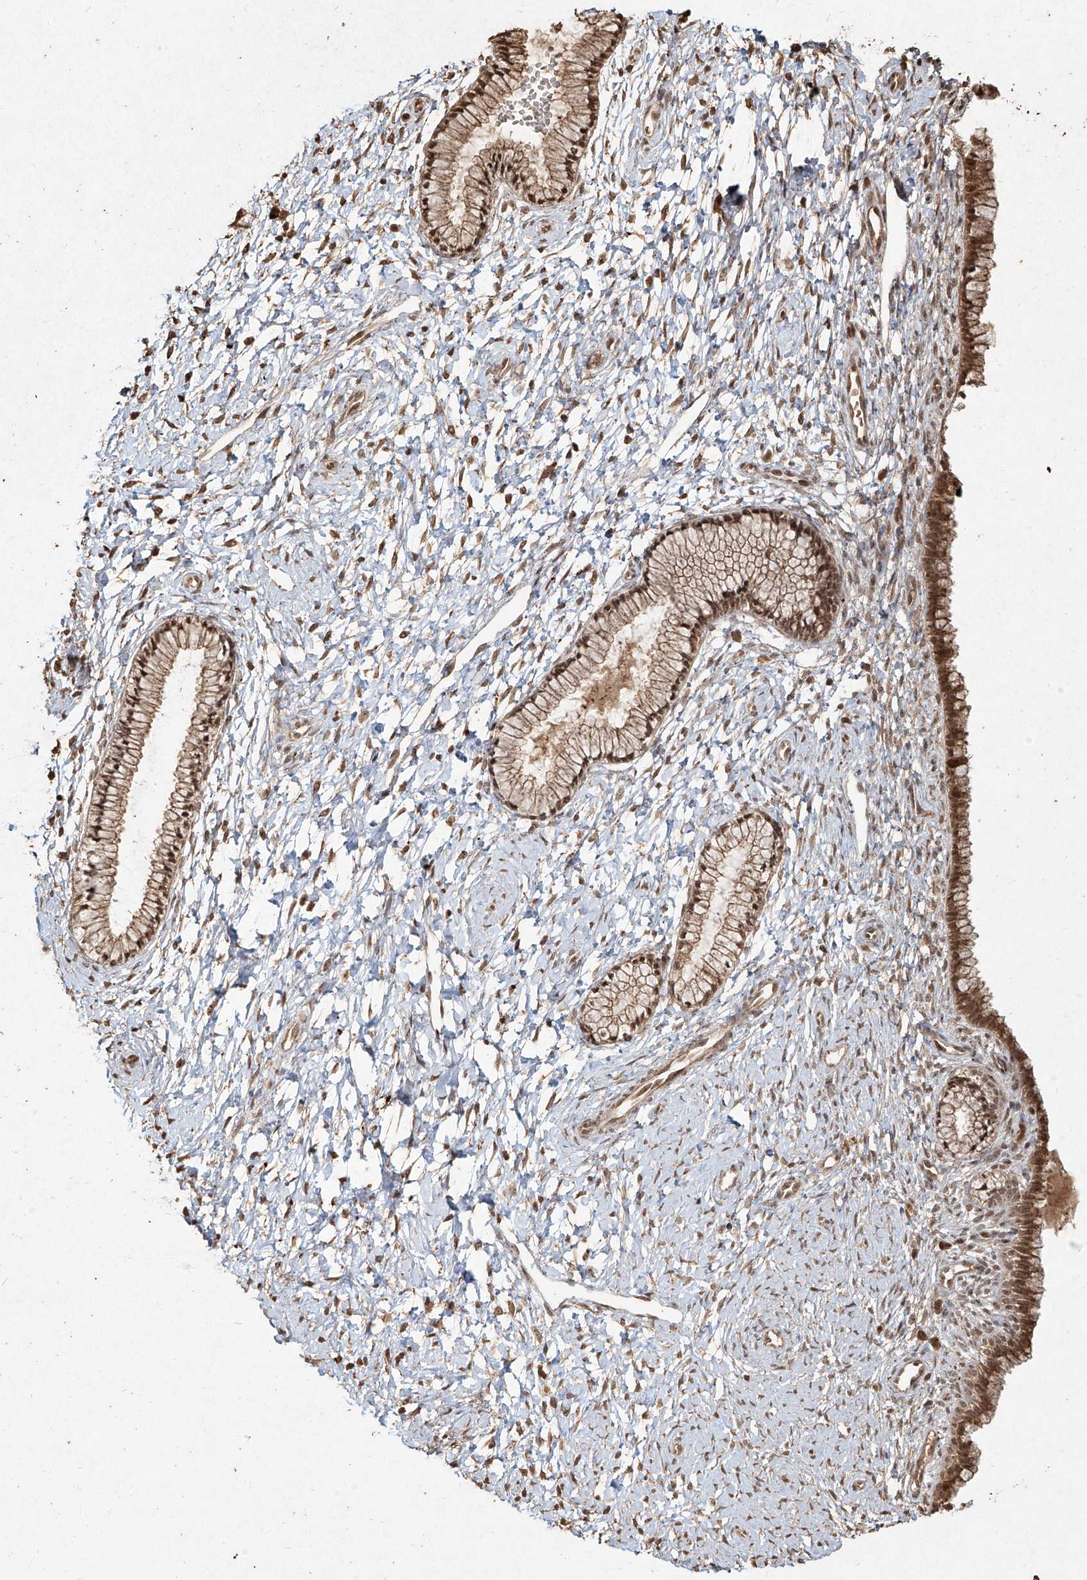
{"staining": {"intensity": "moderate", "quantity": ">75%", "location": "cytoplasmic/membranous,nuclear"}, "tissue": "cervix", "cell_type": "Glandular cells", "image_type": "normal", "snomed": [{"axis": "morphology", "description": "Normal tissue, NOS"}, {"axis": "topography", "description": "Cervix"}], "caption": "Approximately >75% of glandular cells in normal cervix display moderate cytoplasmic/membranous,nuclear protein positivity as visualized by brown immunohistochemical staining.", "gene": "UBE2K", "patient": {"sex": "female", "age": 33}}